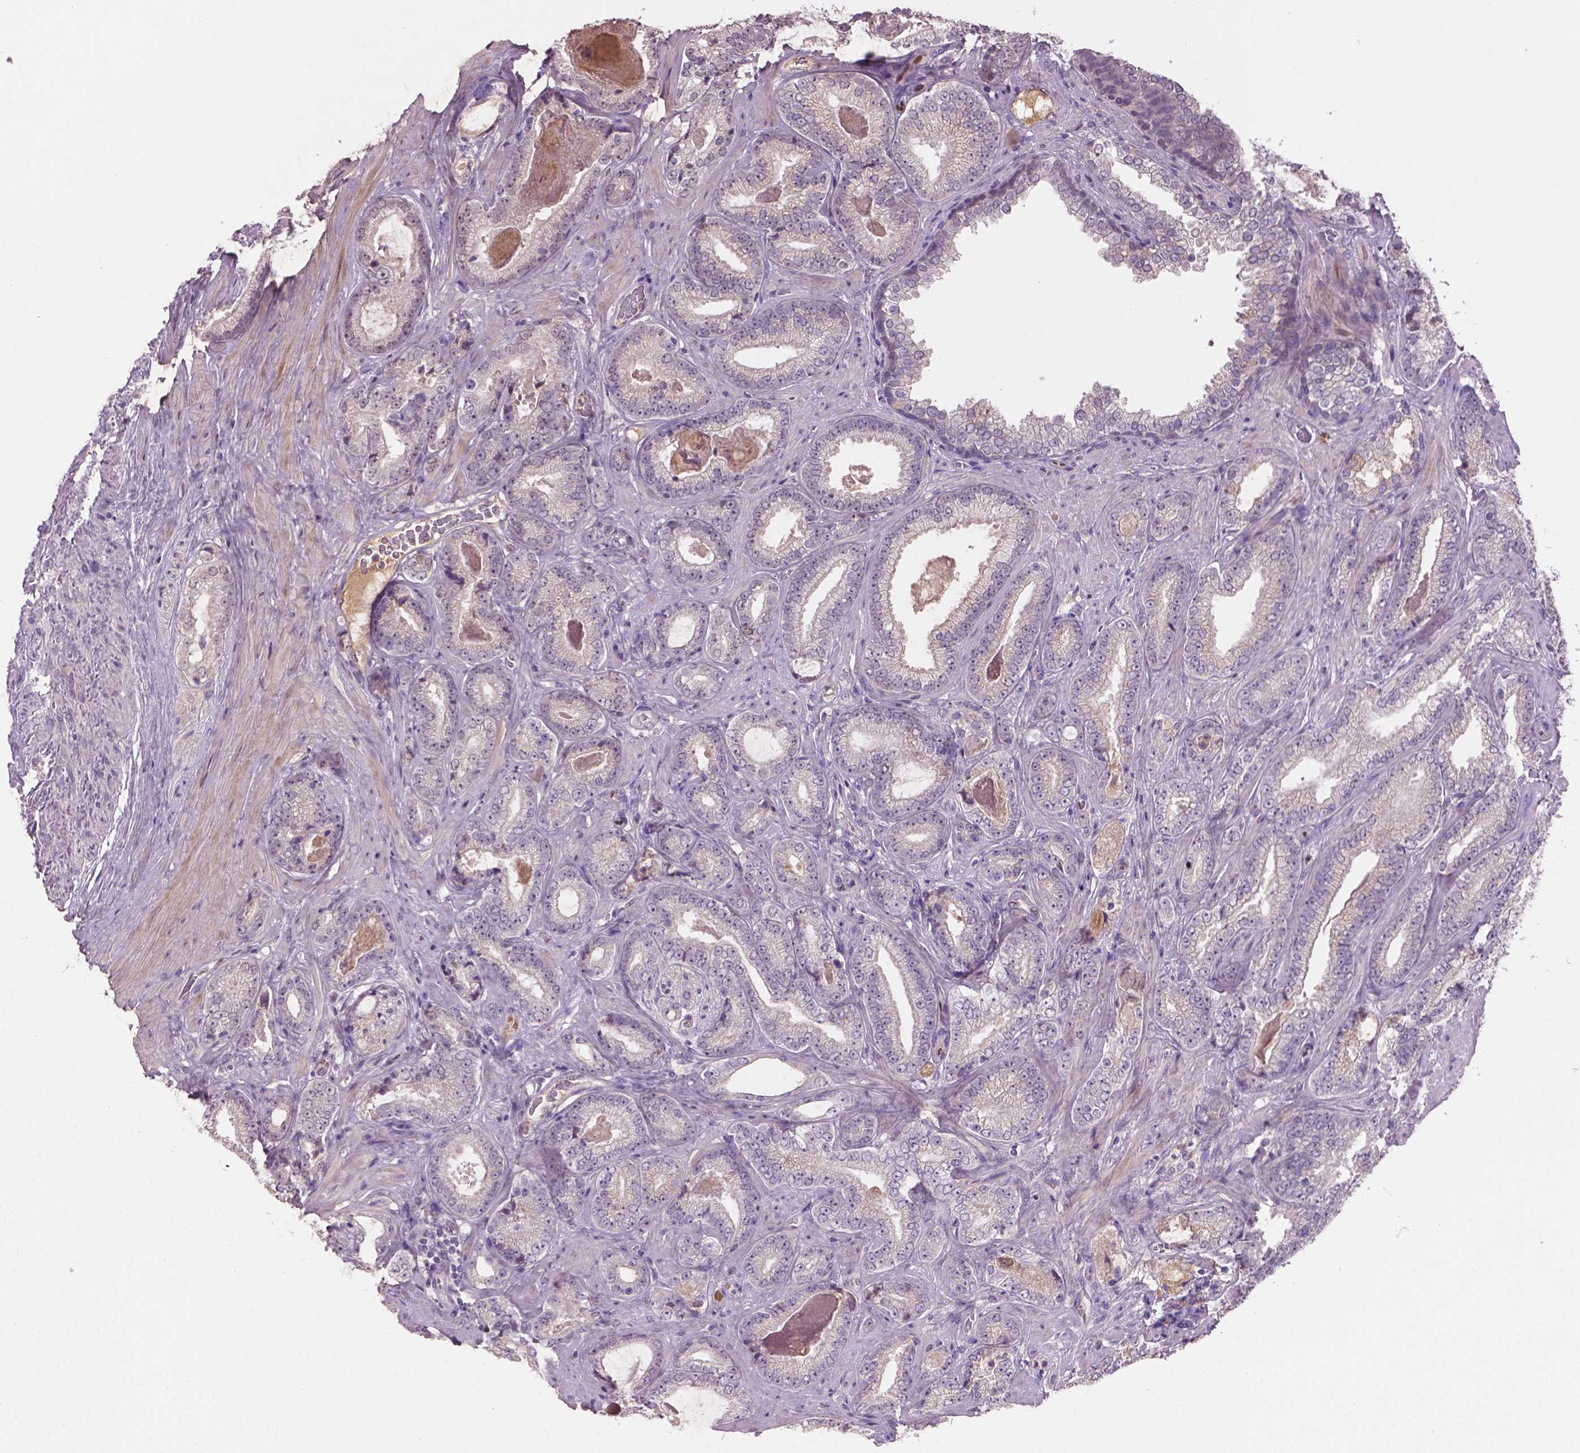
{"staining": {"intensity": "negative", "quantity": "none", "location": "none"}, "tissue": "prostate cancer", "cell_type": "Tumor cells", "image_type": "cancer", "snomed": [{"axis": "morphology", "description": "Adenocarcinoma, Low grade"}, {"axis": "topography", "description": "Prostate"}], "caption": "A photomicrograph of low-grade adenocarcinoma (prostate) stained for a protein exhibits no brown staining in tumor cells. (DAB immunohistochemistry, high magnification).", "gene": "SOX17", "patient": {"sex": "male", "age": 61}}